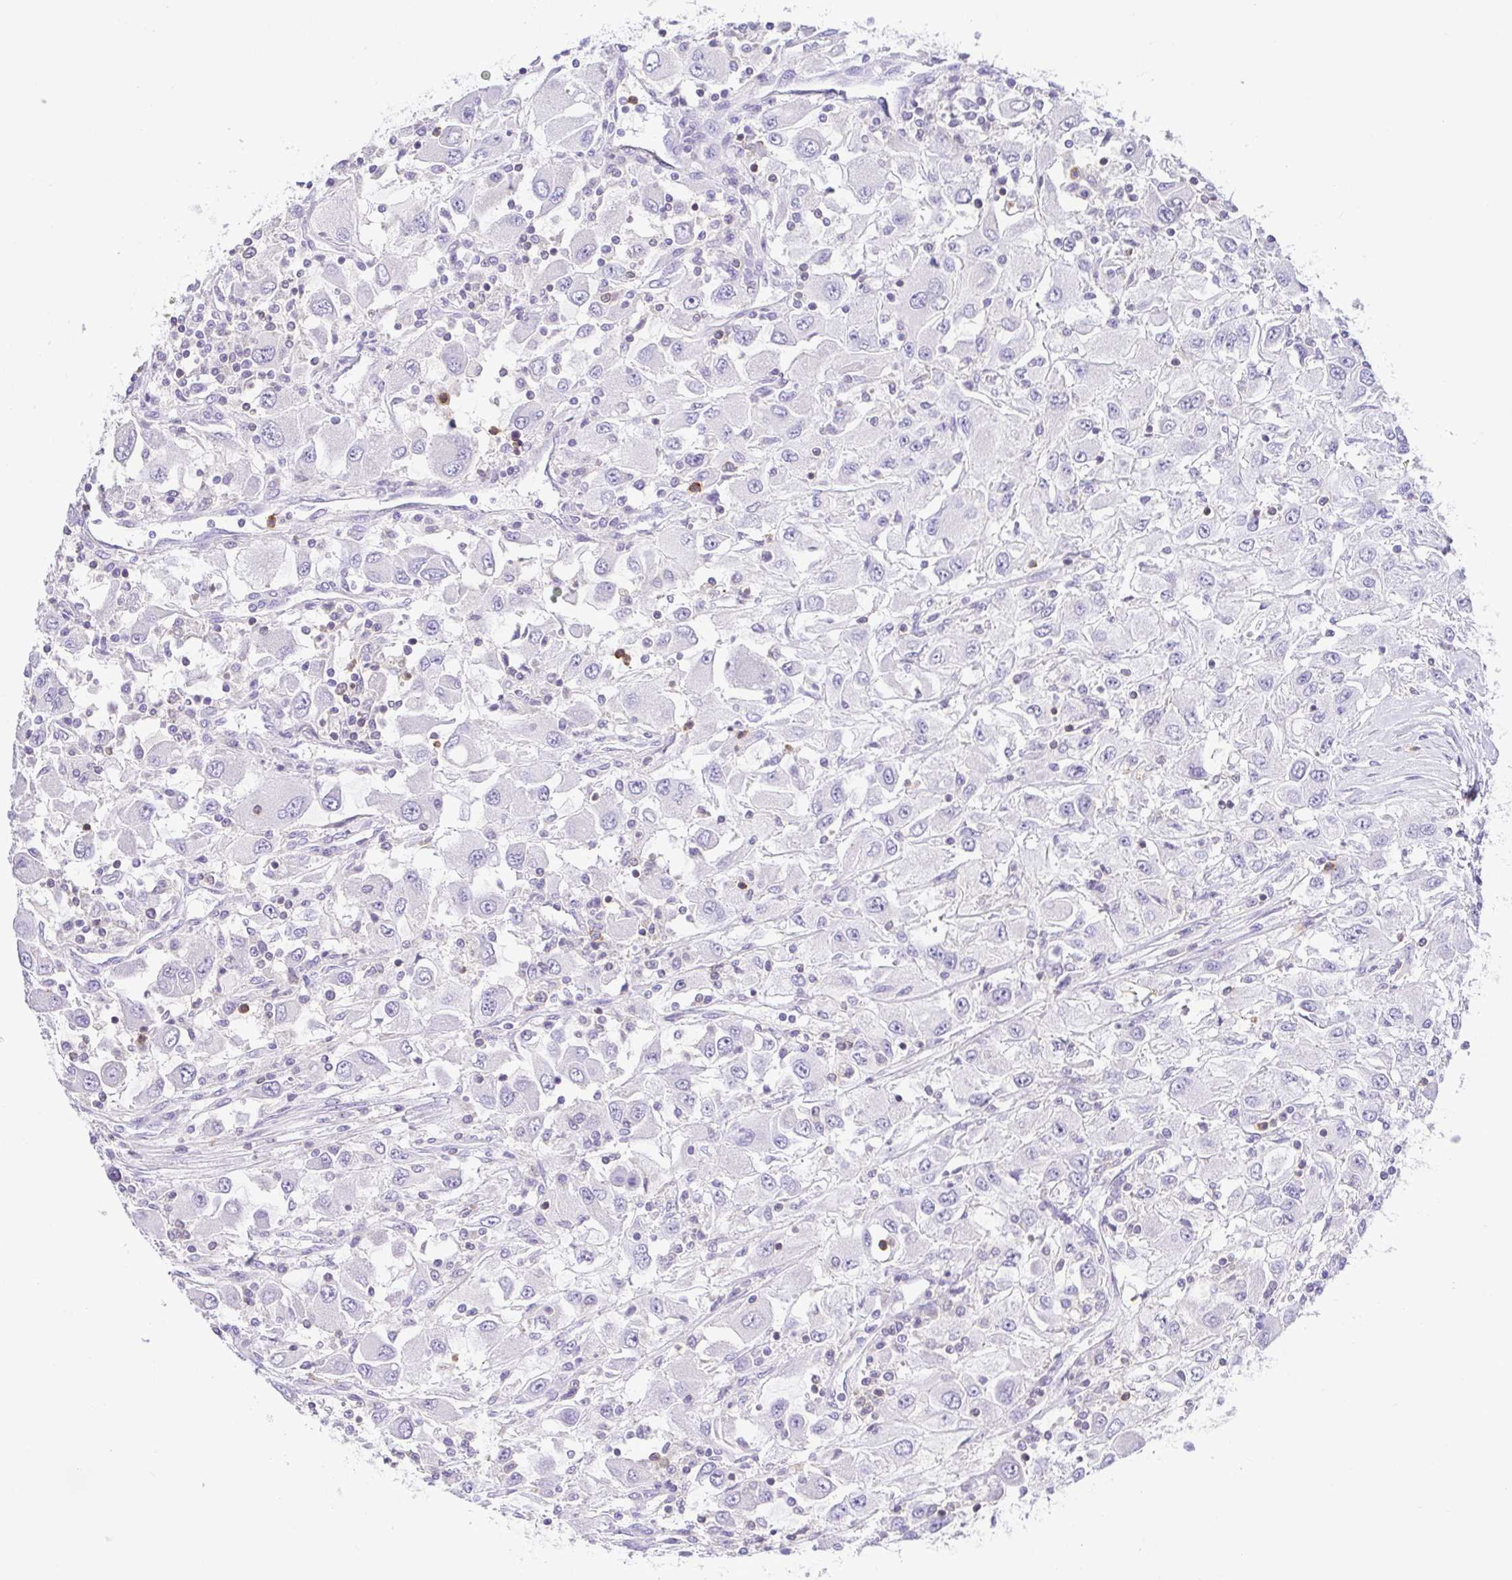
{"staining": {"intensity": "negative", "quantity": "none", "location": "none"}, "tissue": "renal cancer", "cell_type": "Tumor cells", "image_type": "cancer", "snomed": [{"axis": "morphology", "description": "Adenocarcinoma, NOS"}, {"axis": "topography", "description": "Kidney"}], "caption": "The photomicrograph exhibits no staining of tumor cells in adenocarcinoma (renal).", "gene": "PGLYRP1", "patient": {"sex": "female", "age": 67}}